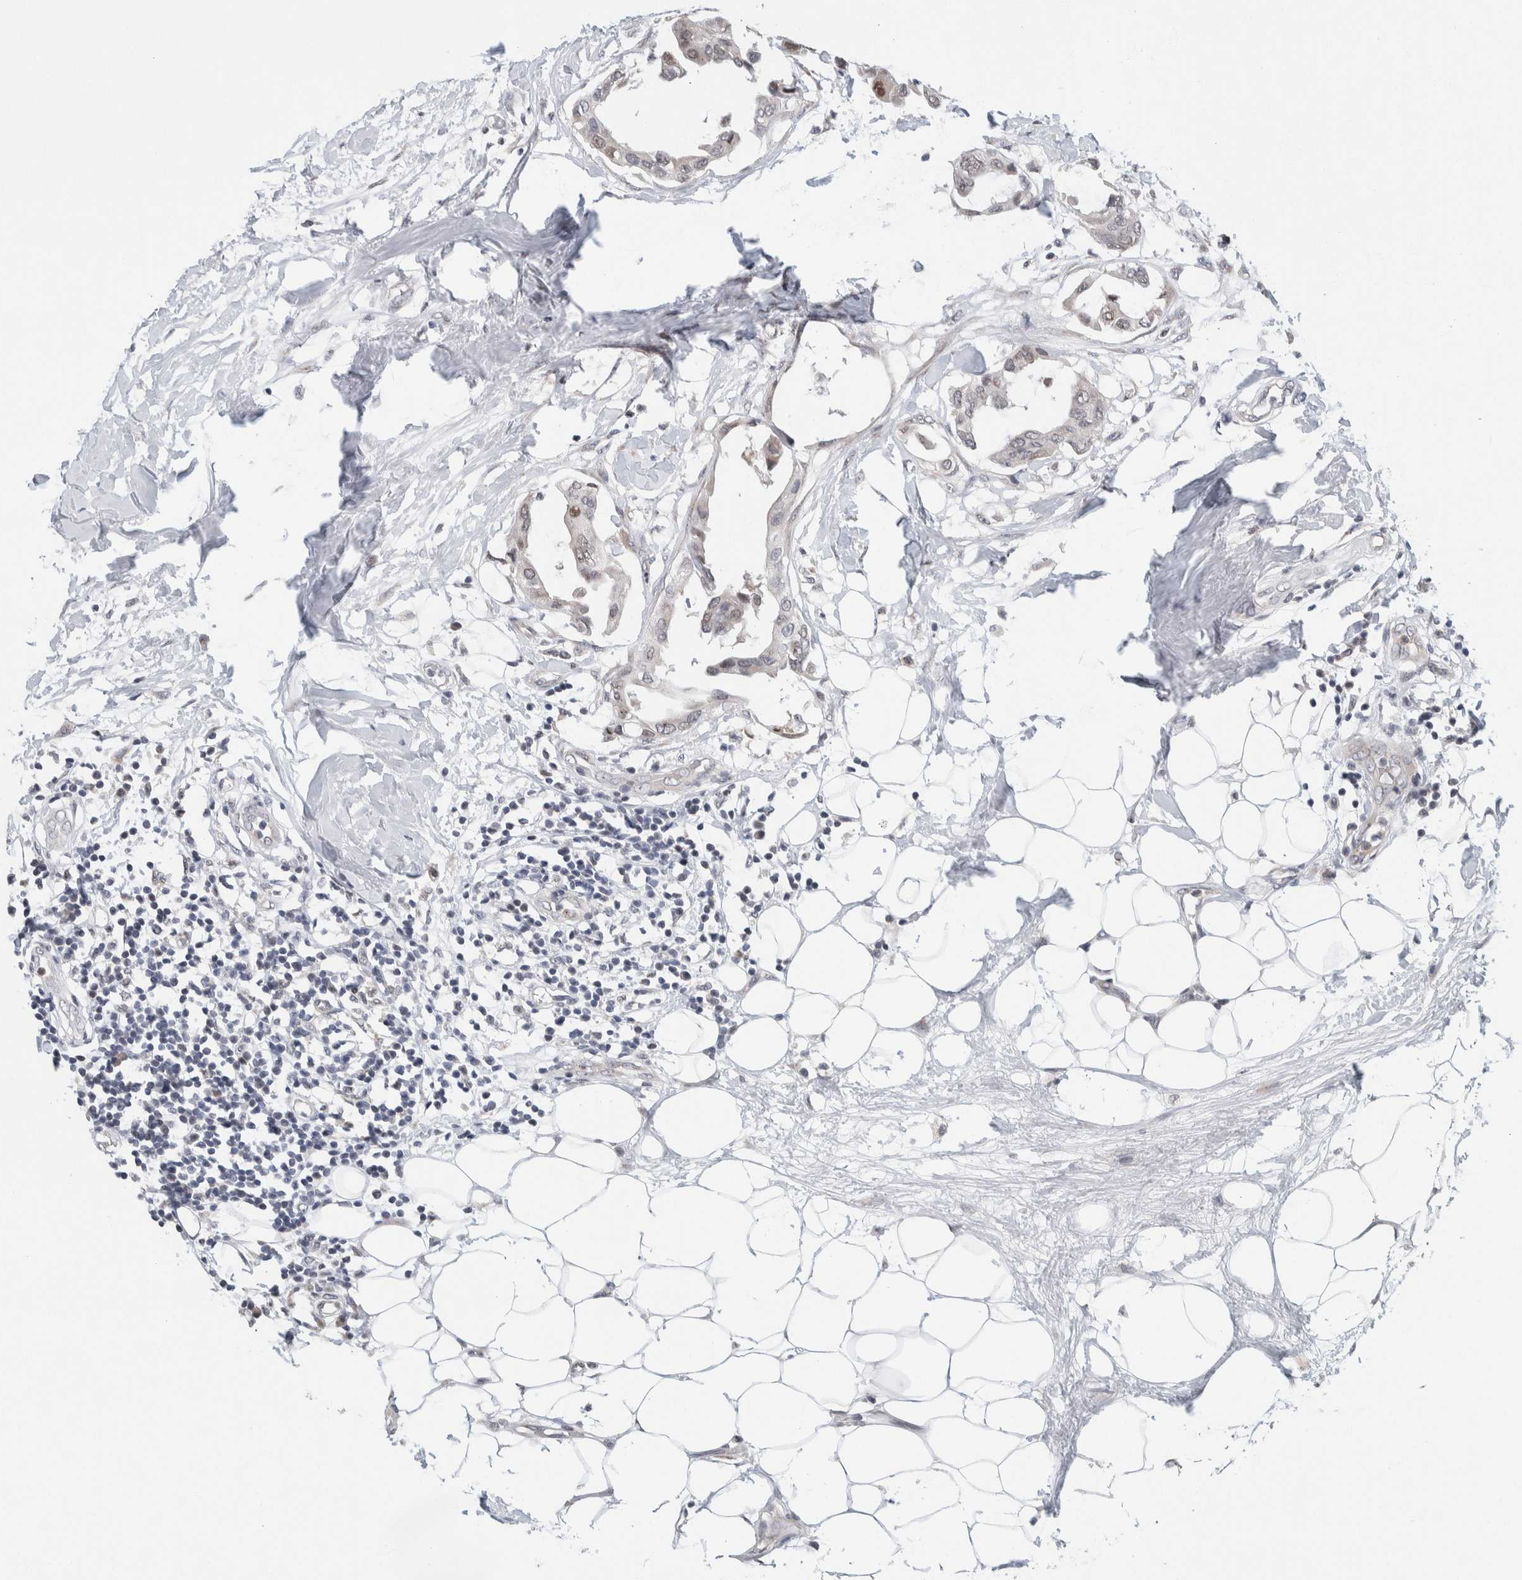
{"staining": {"intensity": "weak", "quantity": "<25%", "location": "nuclear"}, "tissue": "breast cancer", "cell_type": "Tumor cells", "image_type": "cancer", "snomed": [{"axis": "morphology", "description": "Duct carcinoma"}, {"axis": "topography", "description": "Breast"}], "caption": "An immunohistochemistry (IHC) photomicrograph of breast cancer (invasive ductal carcinoma) is shown. There is no staining in tumor cells of breast cancer (invasive ductal carcinoma).", "gene": "NEUROD1", "patient": {"sex": "female", "age": 40}}